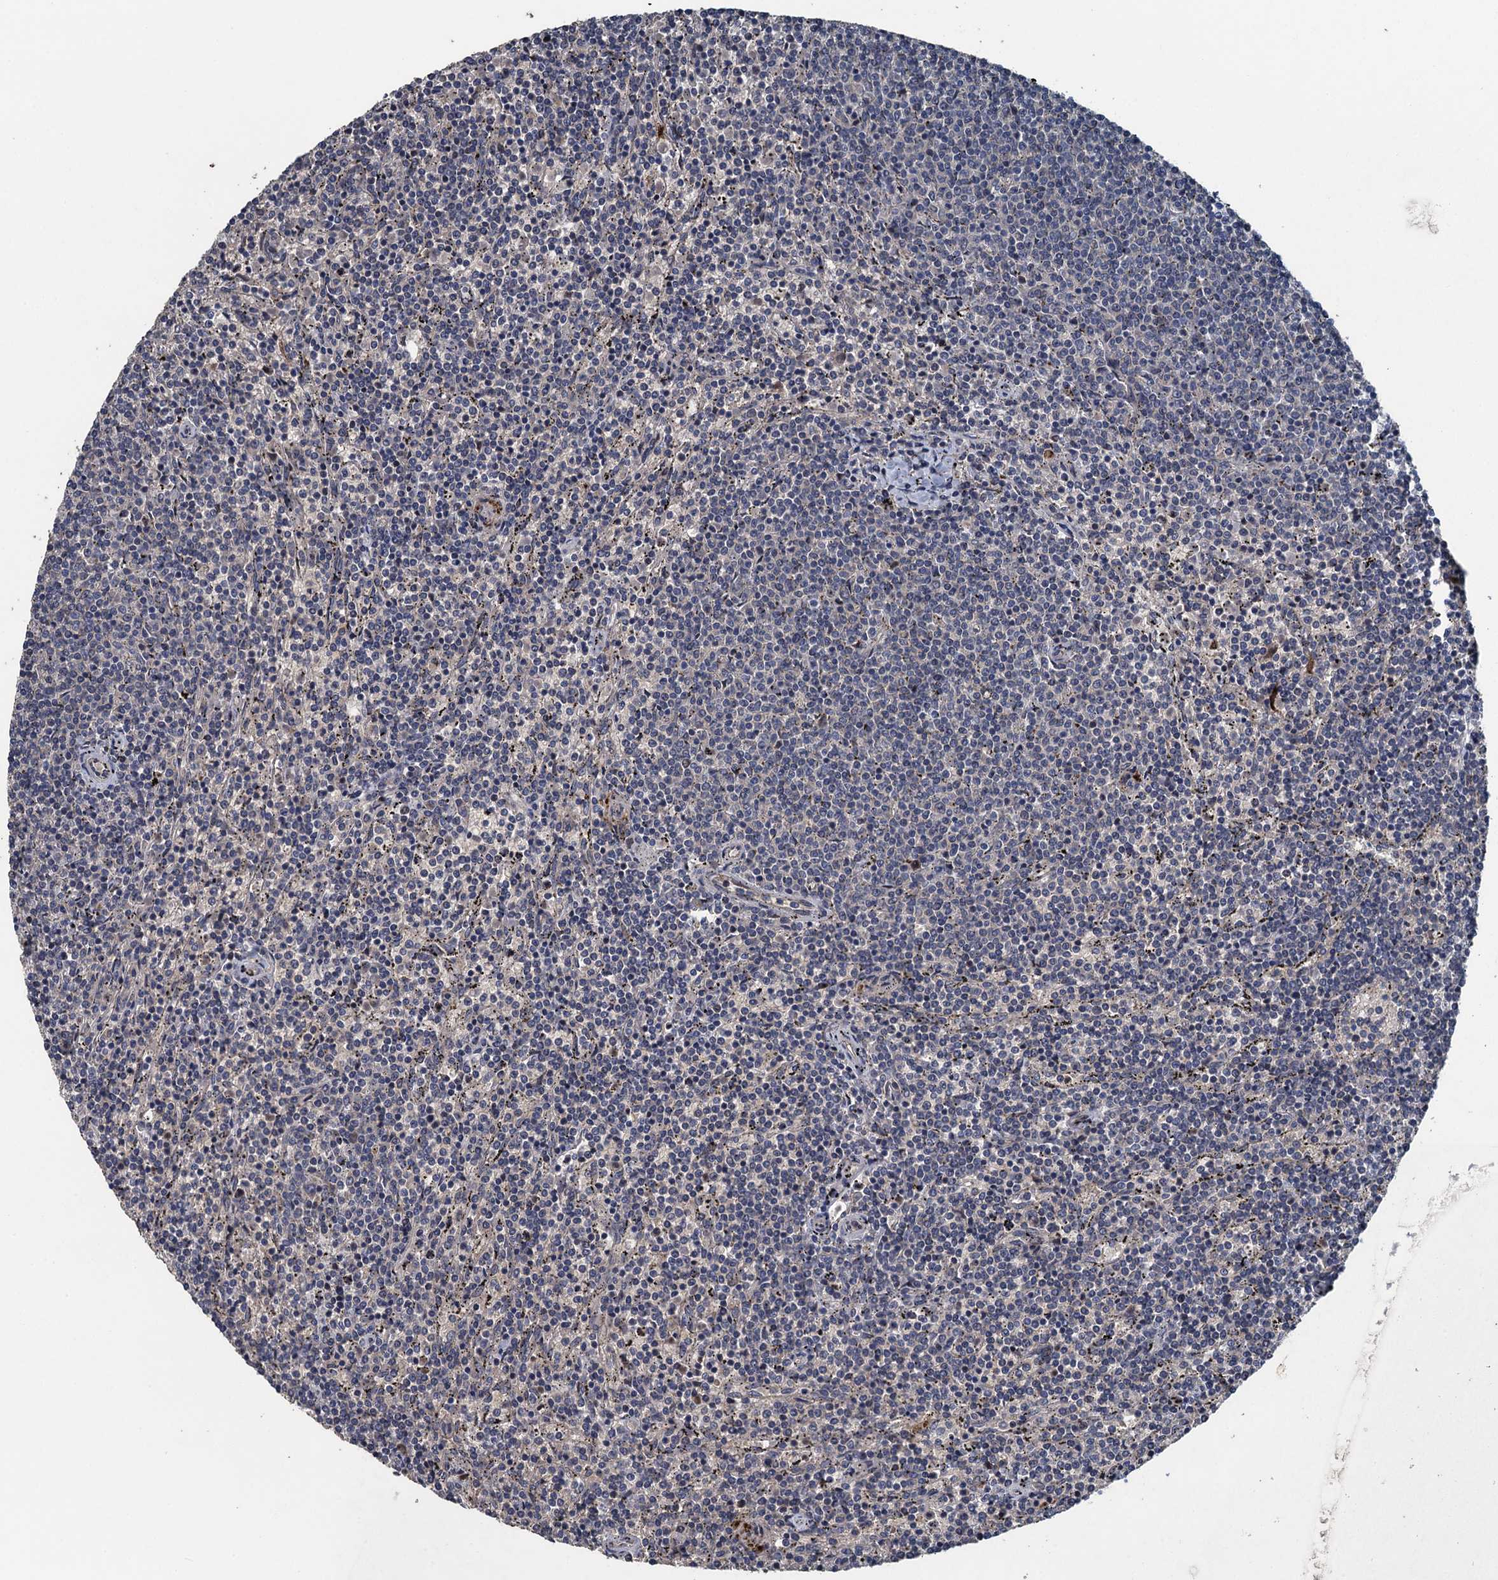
{"staining": {"intensity": "negative", "quantity": "none", "location": "none"}, "tissue": "lymphoma", "cell_type": "Tumor cells", "image_type": "cancer", "snomed": [{"axis": "morphology", "description": "Malignant lymphoma, non-Hodgkin's type, Low grade"}, {"axis": "topography", "description": "Spleen"}], "caption": "IHC histopathology image of neoplastic tissue: malignant lymphoma, non-Hodgkin's type (low-grade) stained with DAB (3,3'-diaminobenzidine) reveals no significant protein staining in tumor cells. The staining was performed using DAB to visualize the protein expression in brown, while the nuclei were stained in blue with hematoxylin (Magnification: 20x).", "gene": "KBTBD8", "patient": {"sex": "female", "age": 50}}